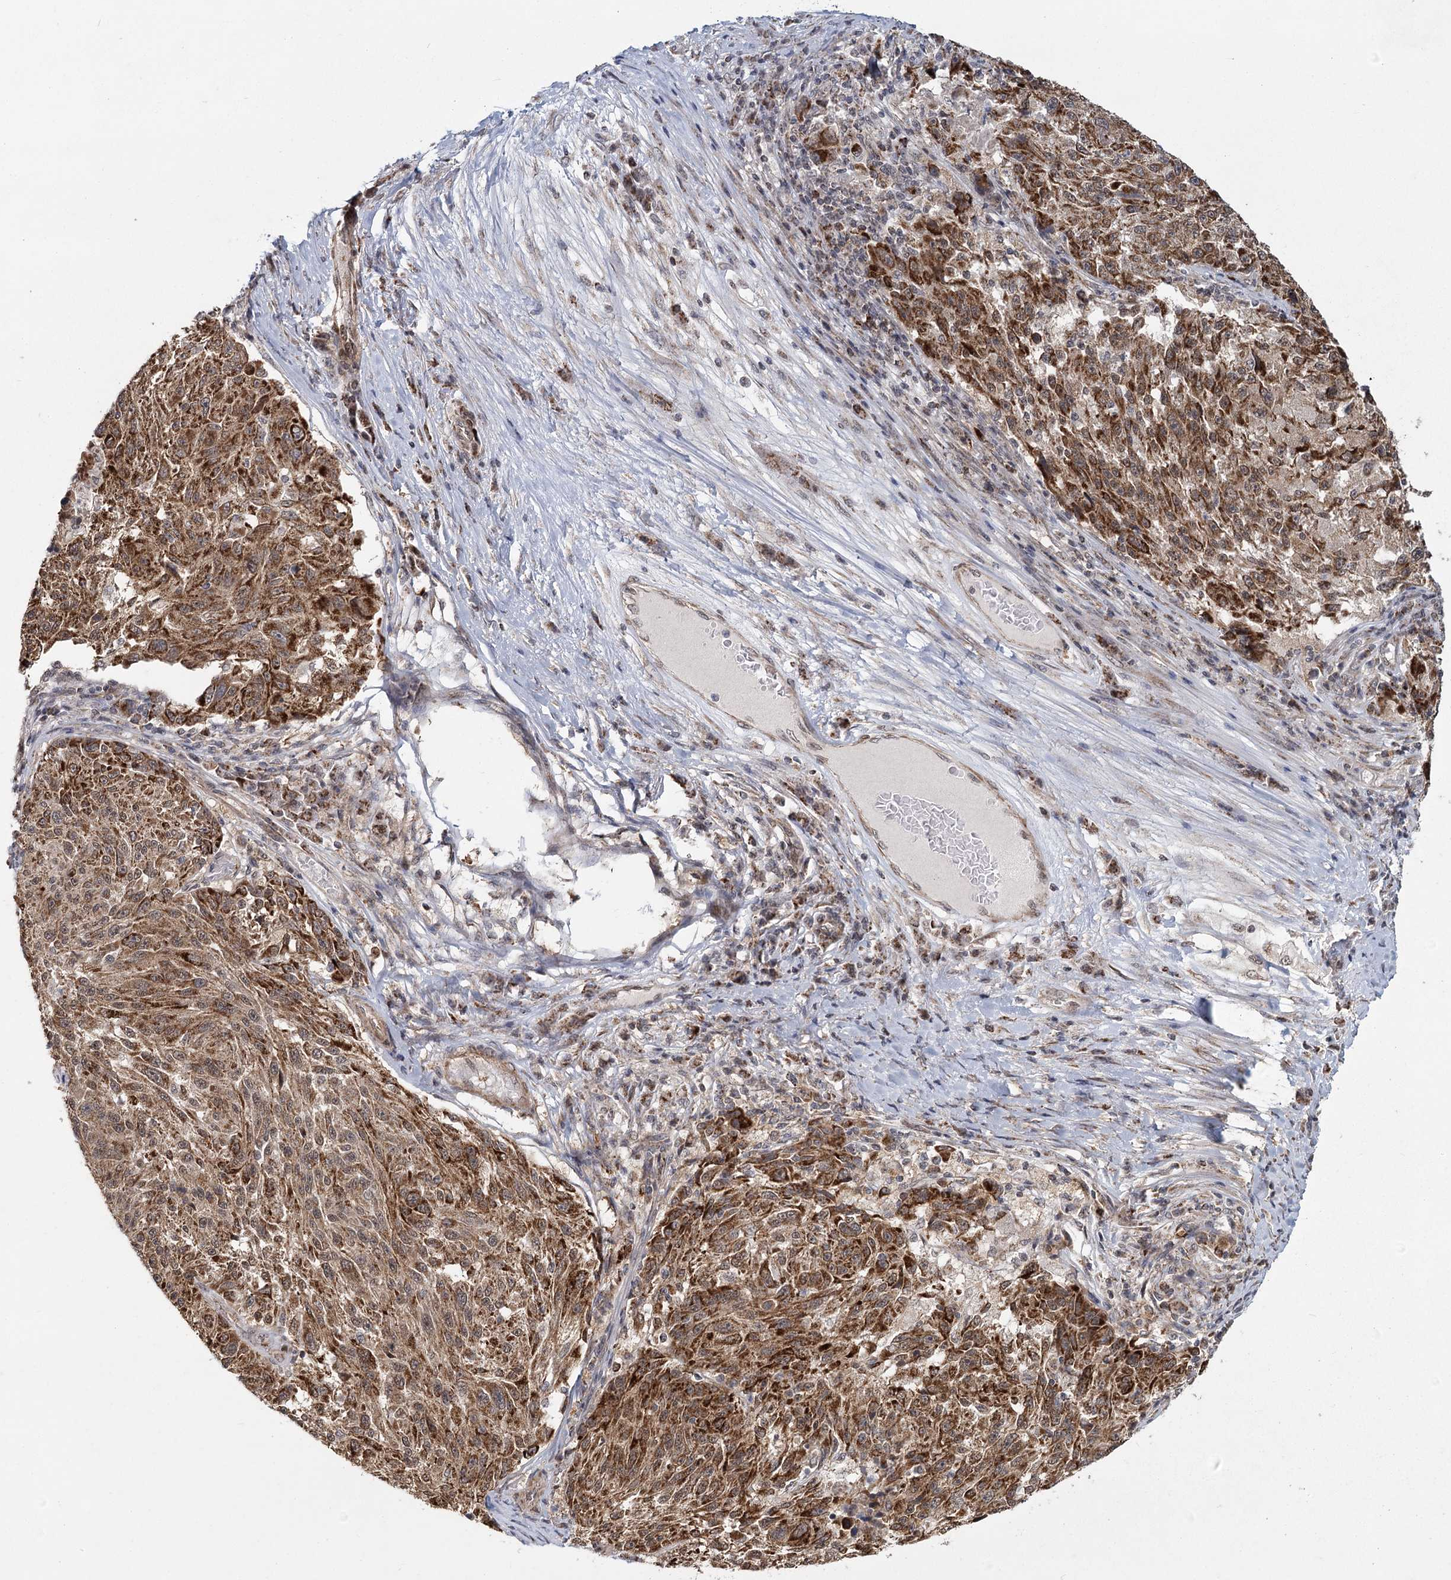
{"staining": {"intensity": "strong", "quantity": ">75%", "location": "cytoplasmic/membranous"}, "tissue": "melanoma", "cell_type": "Tumor cells", "image_type": "cancer", "snomed": [{"axis": "morphology", "description": "Malignant melanoma, NOS"}, {"axis": "topography", "description": "Skin"}], "caption": "Malignant melanoma was stained to show a protein in brown. There is high levels of strong cytoplasmic/membranous staining in approximately >75% of tumor cells.", "gene": "ZCCHC24", "patient": {"sex": "male", "age": 53}}